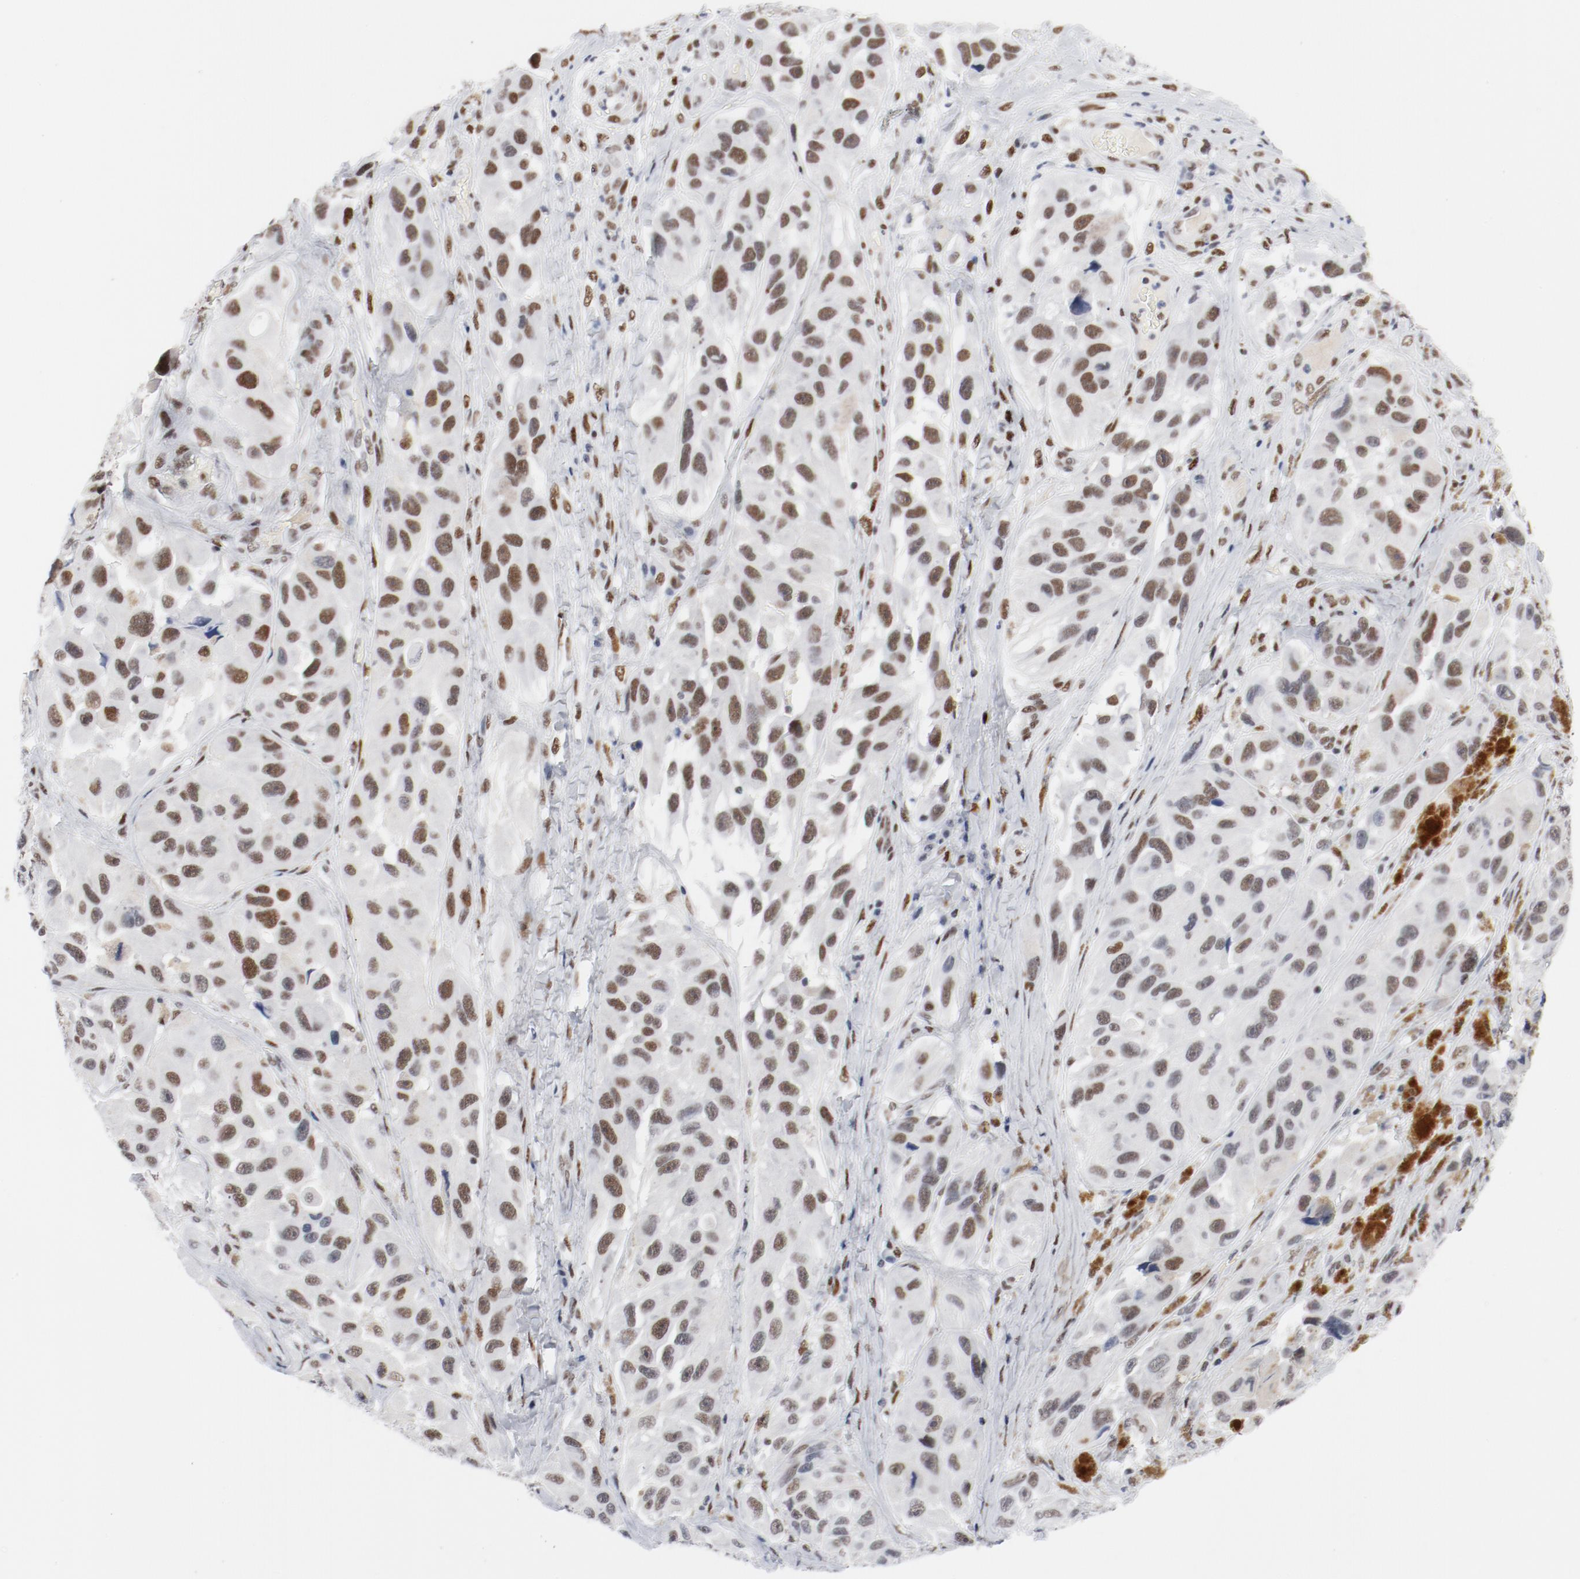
{"staining": {"intensity": "moderate", "quantity": ">75%", "location": "nuclear"}, "tissue": "melanoma", "cell_type": "Tumor cells", "image_type": "cancer", "snomed": [{"axis": "morphology", "description": "Malignant melanoma, NOS"}, {"axis": "topography", "description": "Skin"}], "caption": "Melanoma was stained to show a protein in brown. There is medium levels of moderate nuclear positivity in approximately >75% of tumor cells.", "gene": "ARNT", "patient": {"sex": "female", "age": 73}}